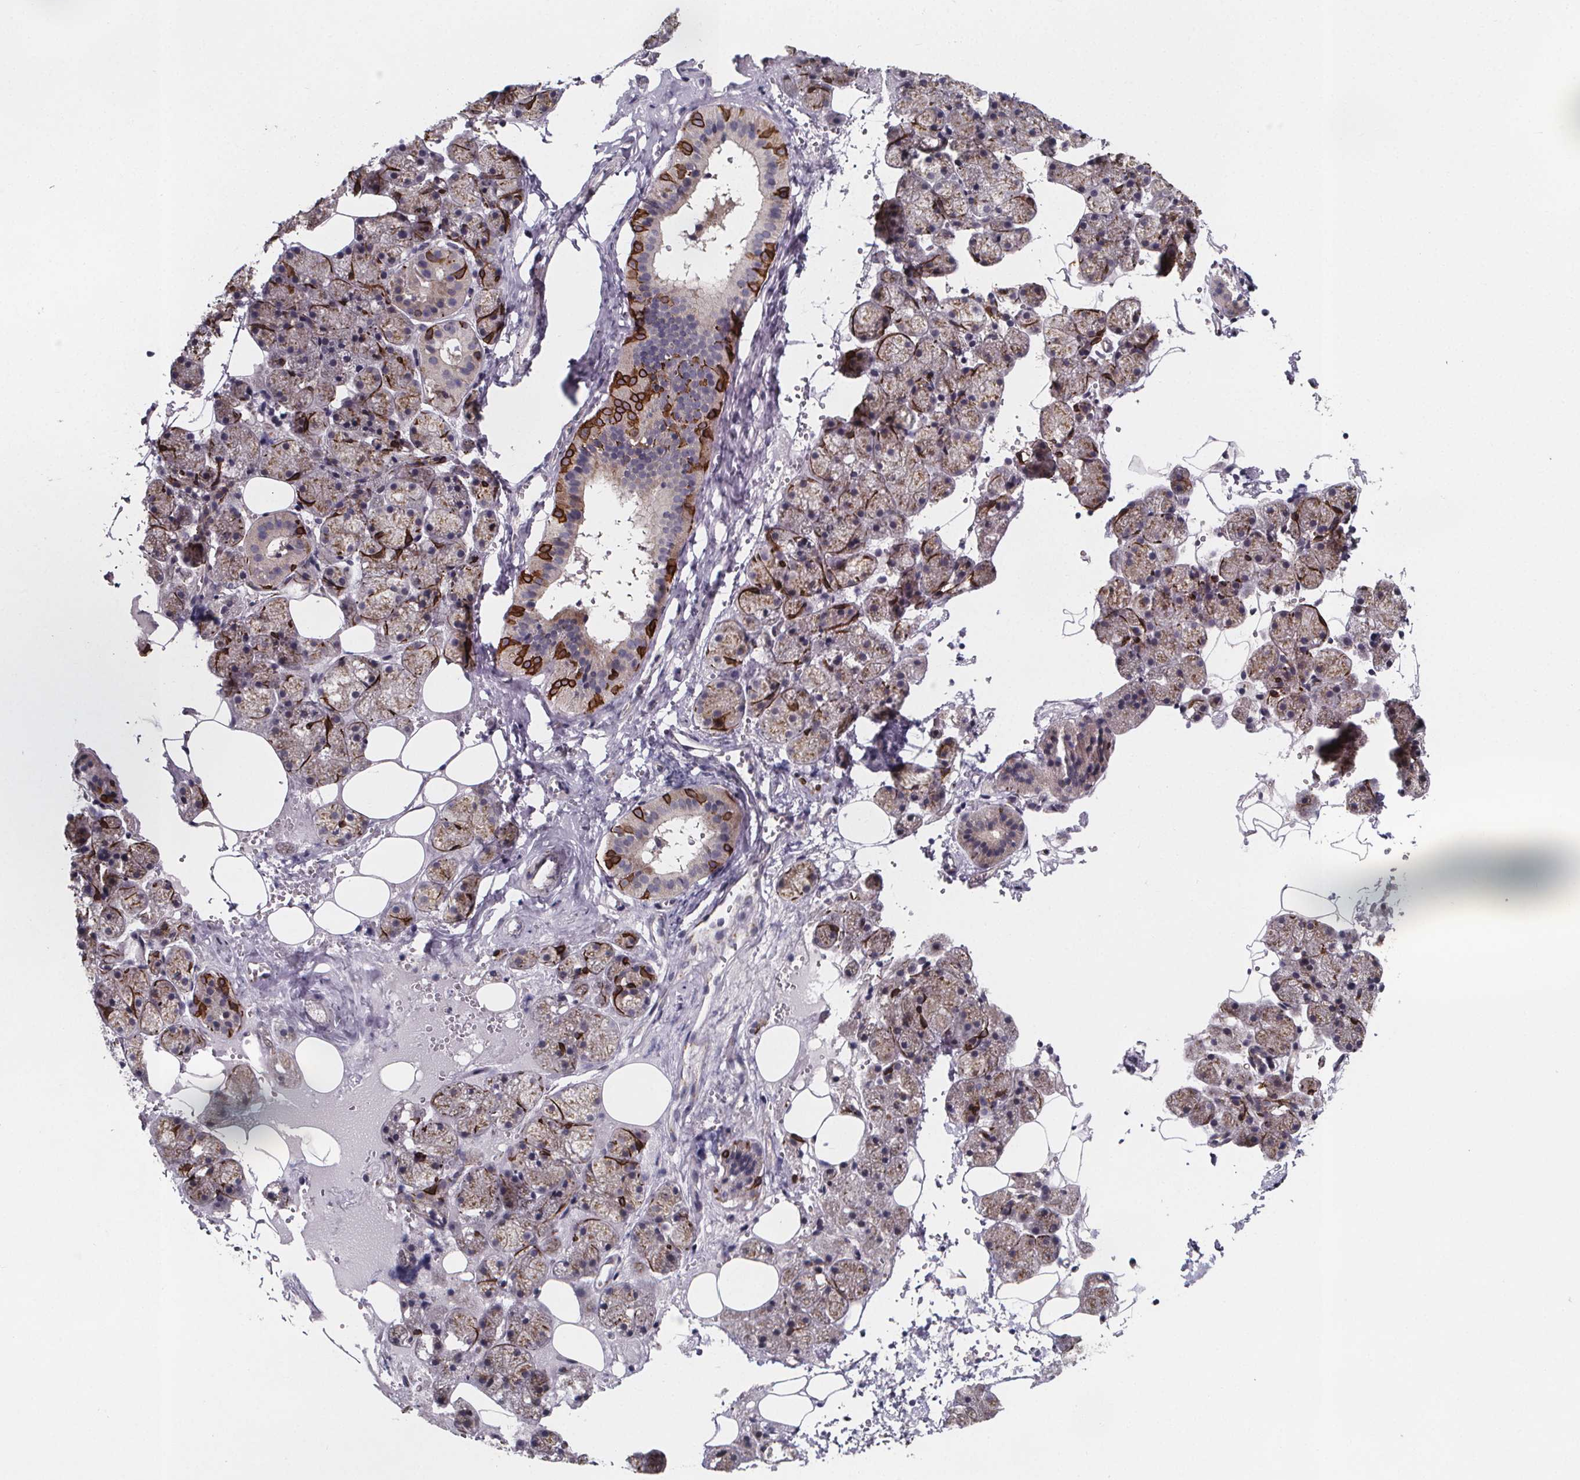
{"staining": {"intensity": "weak", "quantity": "25%-75%", "location": "cytoplasmic/membranous"}, "tissue": "salivary gland", "cell_type": "Glandular cells", "image_type": "normal", "snomed": [{"axis": "morphology", "description": "Normal tissue, NOS"}, {"axis": "topography", "description": "Salivary gland"}], "caption": "DAB immunohistochemical staining of unremarkable human salivary gland demonstrates weak cytoplasmic/membranous protein staining in approximately 25%-75% of glandular cells. (DAB IHC, brown staining for protein, blue staining for nuclei).", "gene": "NDST1", "patient": {"sex": "male", "age": 38}}